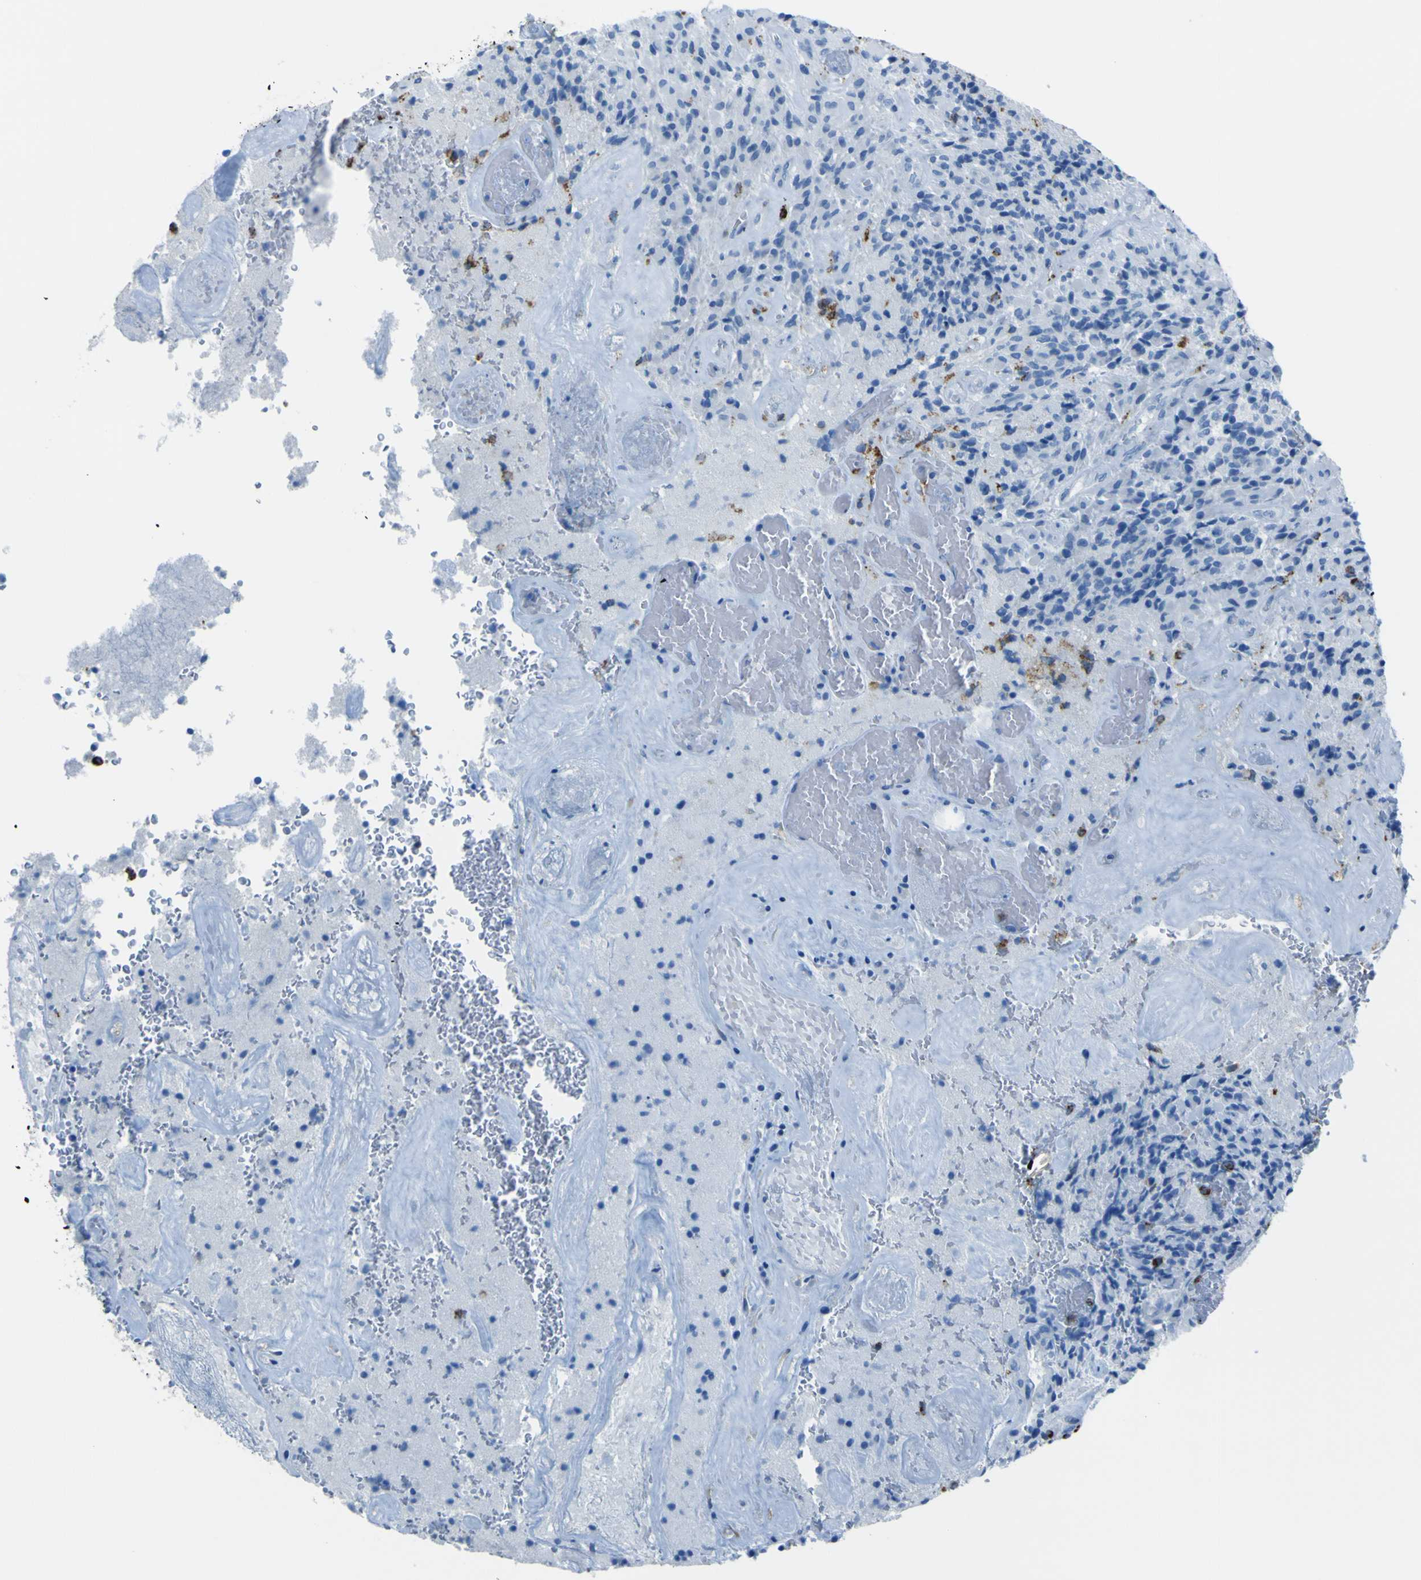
{"staining": {"intensity": "moderate", "quantity": "<25%", "location": "cytoplasmic/membranous"}, "tissue": "glioma", "cell_type": "Tumor cells", "image_type": "cancer", "snomed": [{"axis": "morphology", "description": "Glioma, malignant, High grade"}, {"axis": "topography", "description": "Brain"}], "caption": "A histopathology image of glioma stained for a protein demonstrates moderate cytoplasmic/membranous brown staining in tumor cells. (Stains: DAB (3,3'-diaminobenzidine) in brown, nuclei in blue, Microscopy: brightfield microscopy at high magnification).", "gene": "ACSL1", "patient": {"sex": "male", "age": 71}}